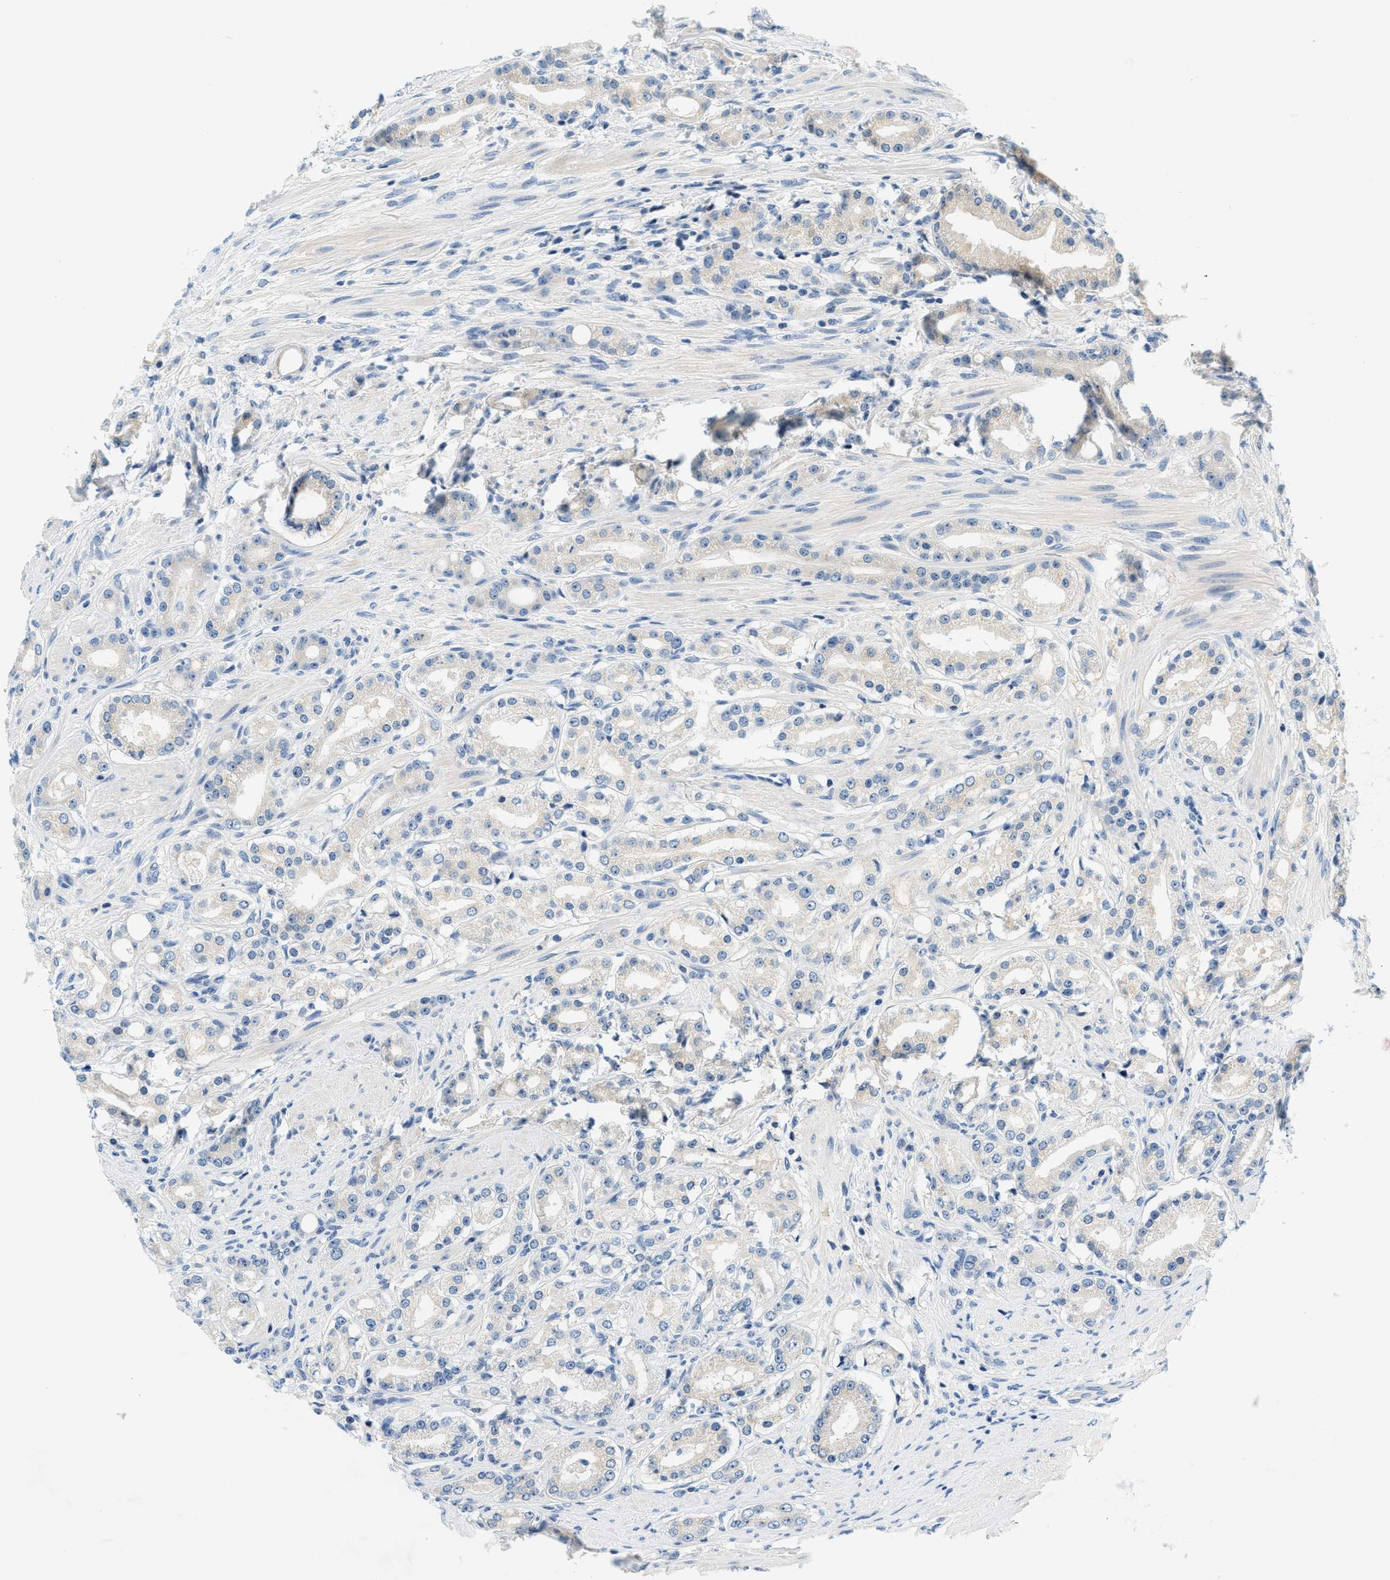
{"staining": {"intensity": "negative", "quantity": "none", "location": "none"}, "tissue": "prostate cancer", "cell_type": "Tumor cells", "image_type": "cancer", "snomed": [{"axis": "morphology", "description": "Adenocarcinoma, Low grade"}, {"axis": "topography", "description": "Prostate"}], "caption": "The micrograph exhibits no significant expression in tumor cells of prostate cancer.", "gene": "SLC35E1", "patient": {"sex": "male", "age": 63}}